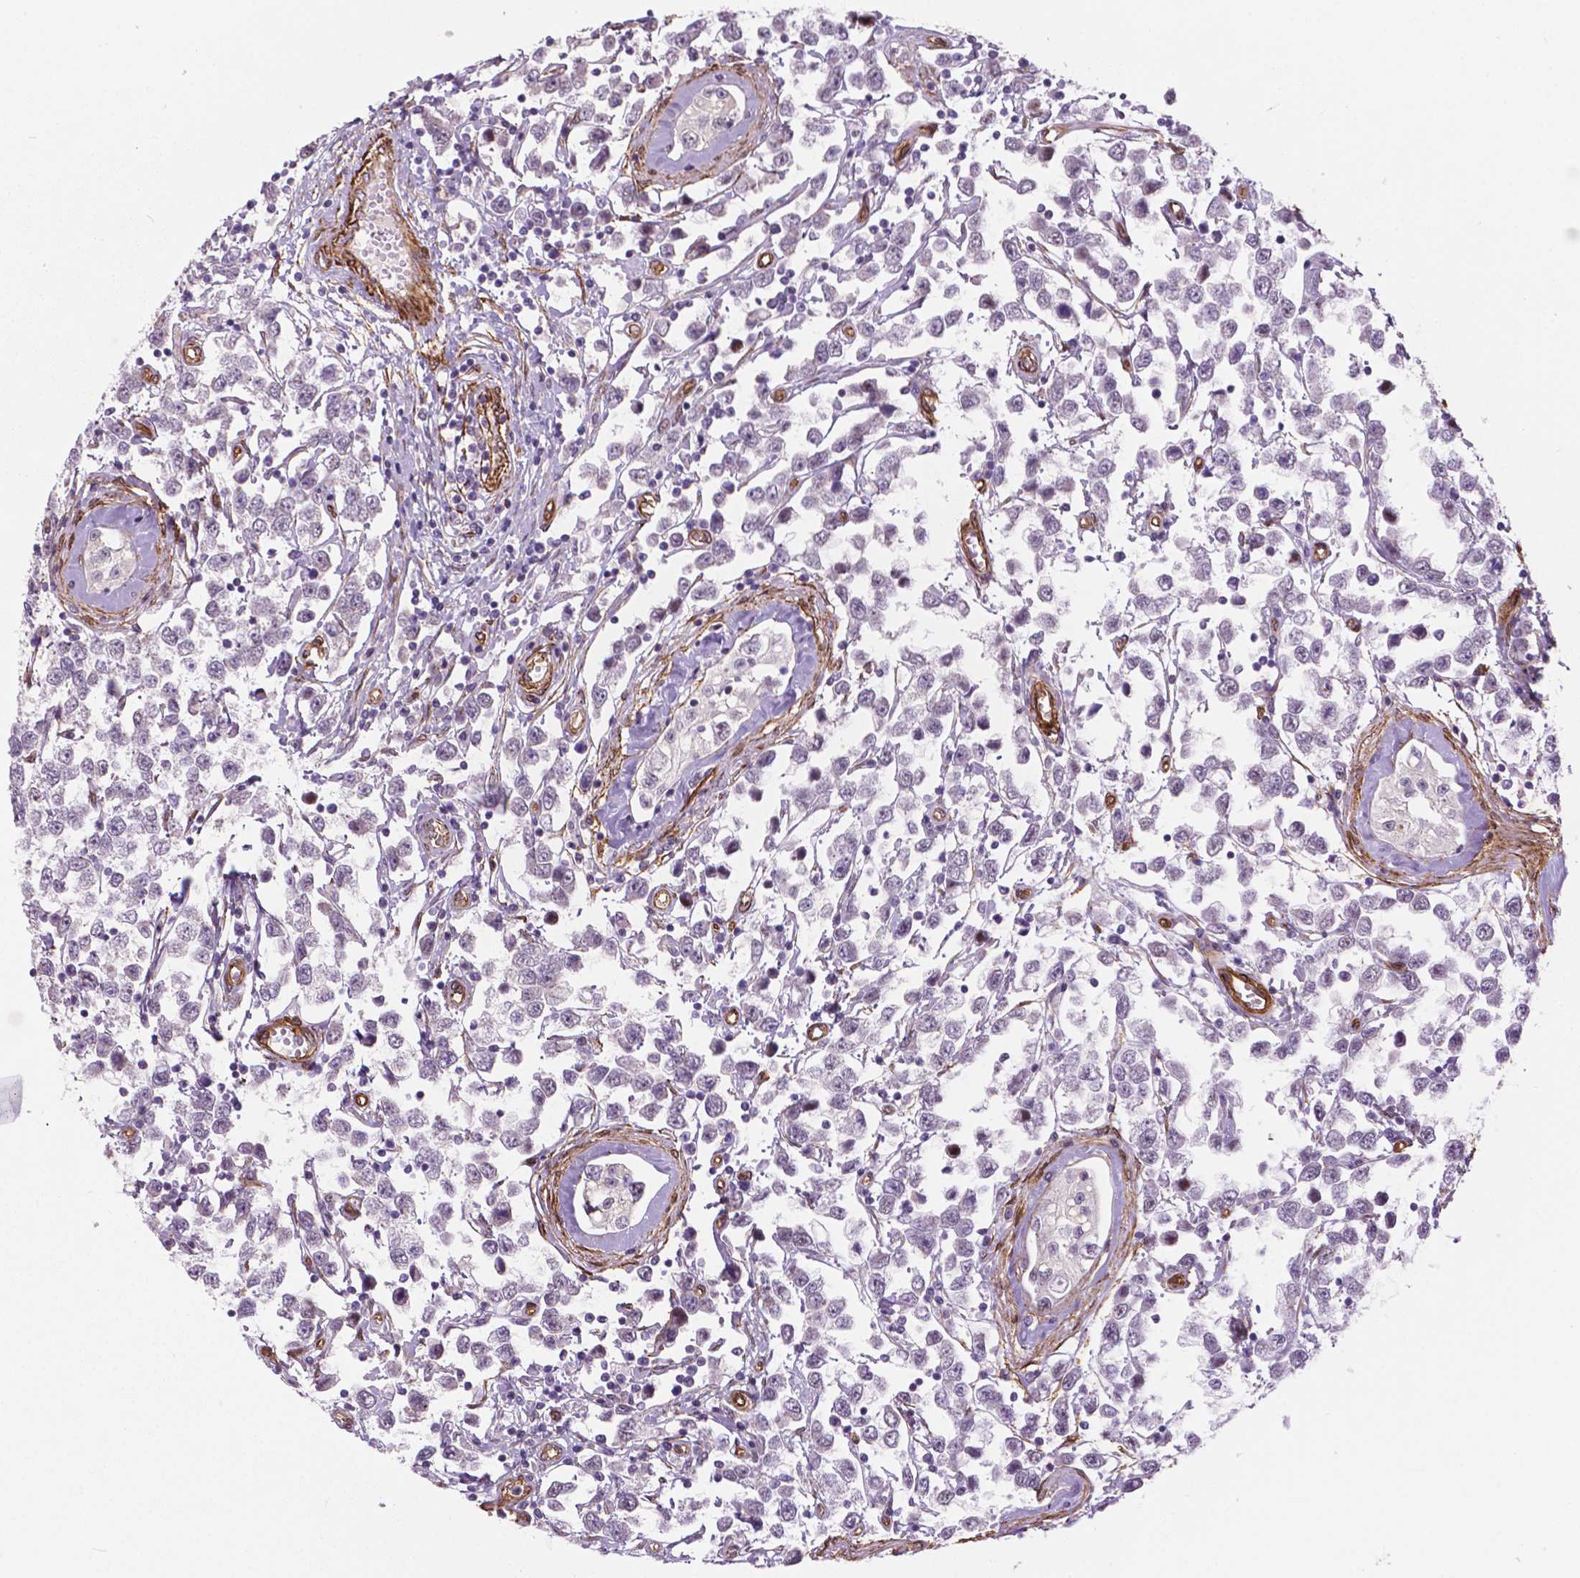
{"staining": {"intensity": "negative", "quantity": "none", "location": "none"}, "tissue": "testis cancer", "cell_type": "Tumor cells", "image_type": "cancer", "snomed": [{"axis": "morphology", "description": "Seminoma, NOS"}, {"axis": "topography", "description": "Testis"}], "caption": "High magnification brightfield microscopy of testis seminoma stained with DAB (brown) and counterstained with hematoxylin (blue): tumor cells show no significant positivity.", "gene": "EGFL8", "patient": {"sex": "male", "age": 34}}